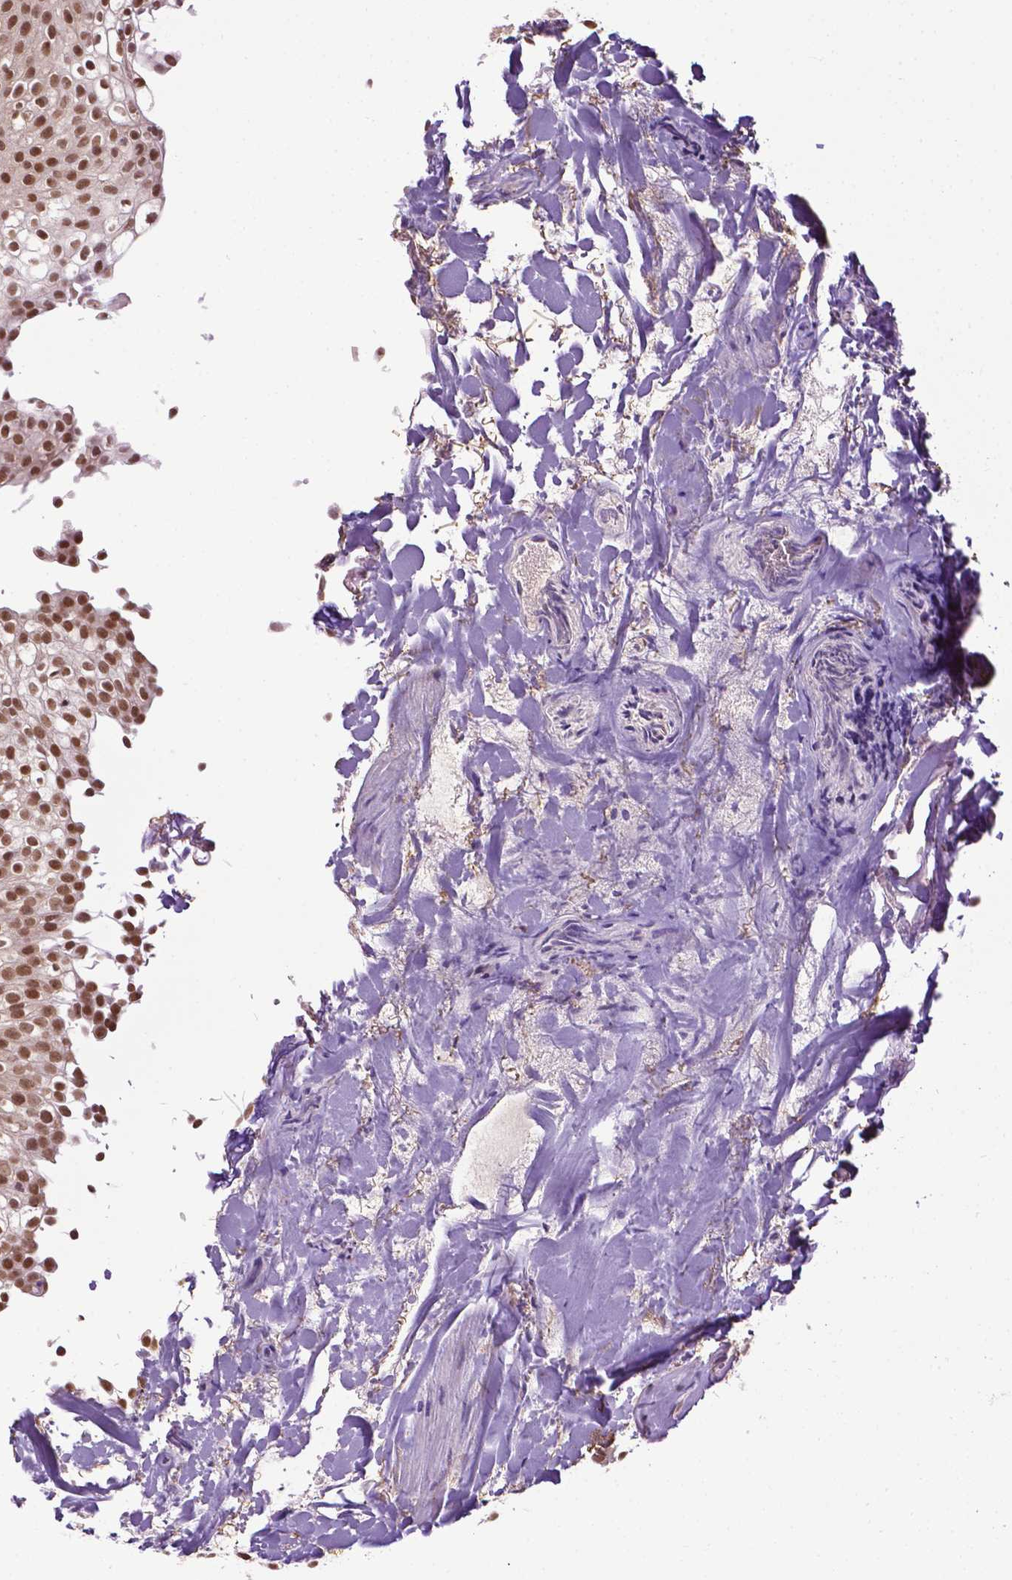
{"staining": {"intensity": "moderate", "quantity": ">75%", "location": "nuclear"}, "tissue": "urothelial cancer", "cell_type": "Tumor cells", "image_type": "cancer", "snomed": [{"axis": "morphology", "description": "Urothelial carcinoma, Low grade"}, {"axis": "topography", "description": "Urinary bladder"}], "caption": "Immunohistochemical staining of human low-grade urothelial carcinoma reveals medium levels of moderate nuclear protein staining in approximately >75% of tumor cells.", "gene": "UBQLN4", "patient": {"sex": "male", "age": 70}}